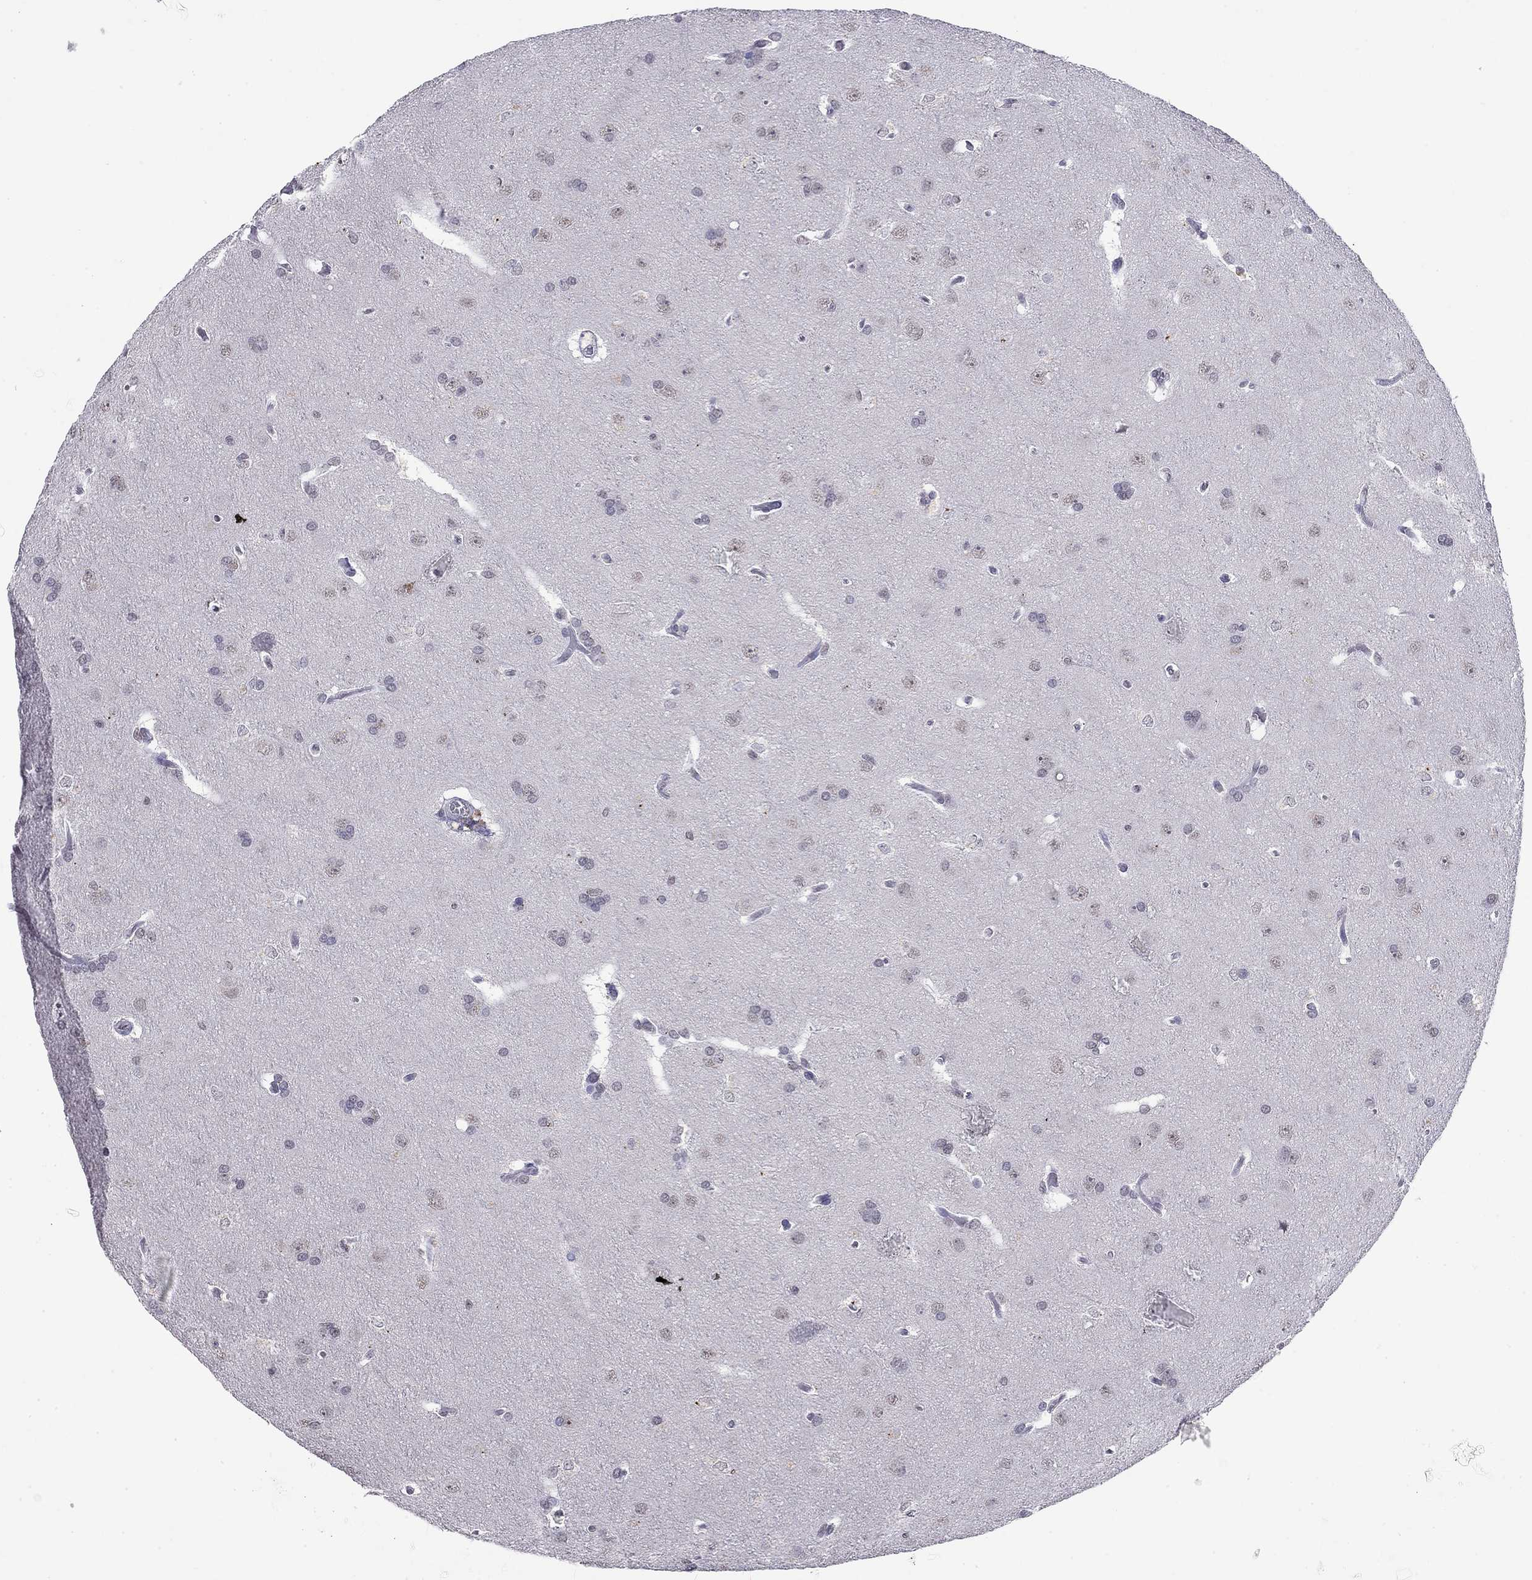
{"staining": {"intensity": "negative", "quantity": "none", "location": "none"}, "tissue": "glioma", "cell_type": "Tumor cells", "image_type": "cancer", "snomed": [{"axis": "morphology", "description": "Glioma, malignant, Low grade"}, {"axis": "topography", "description": "Brain"}], "caption": "Immunohistochemistry of glioma reveals no positivity in tumor cells.", "gene": "WNK3", "patient": {"sex": "female", "age": 32}}